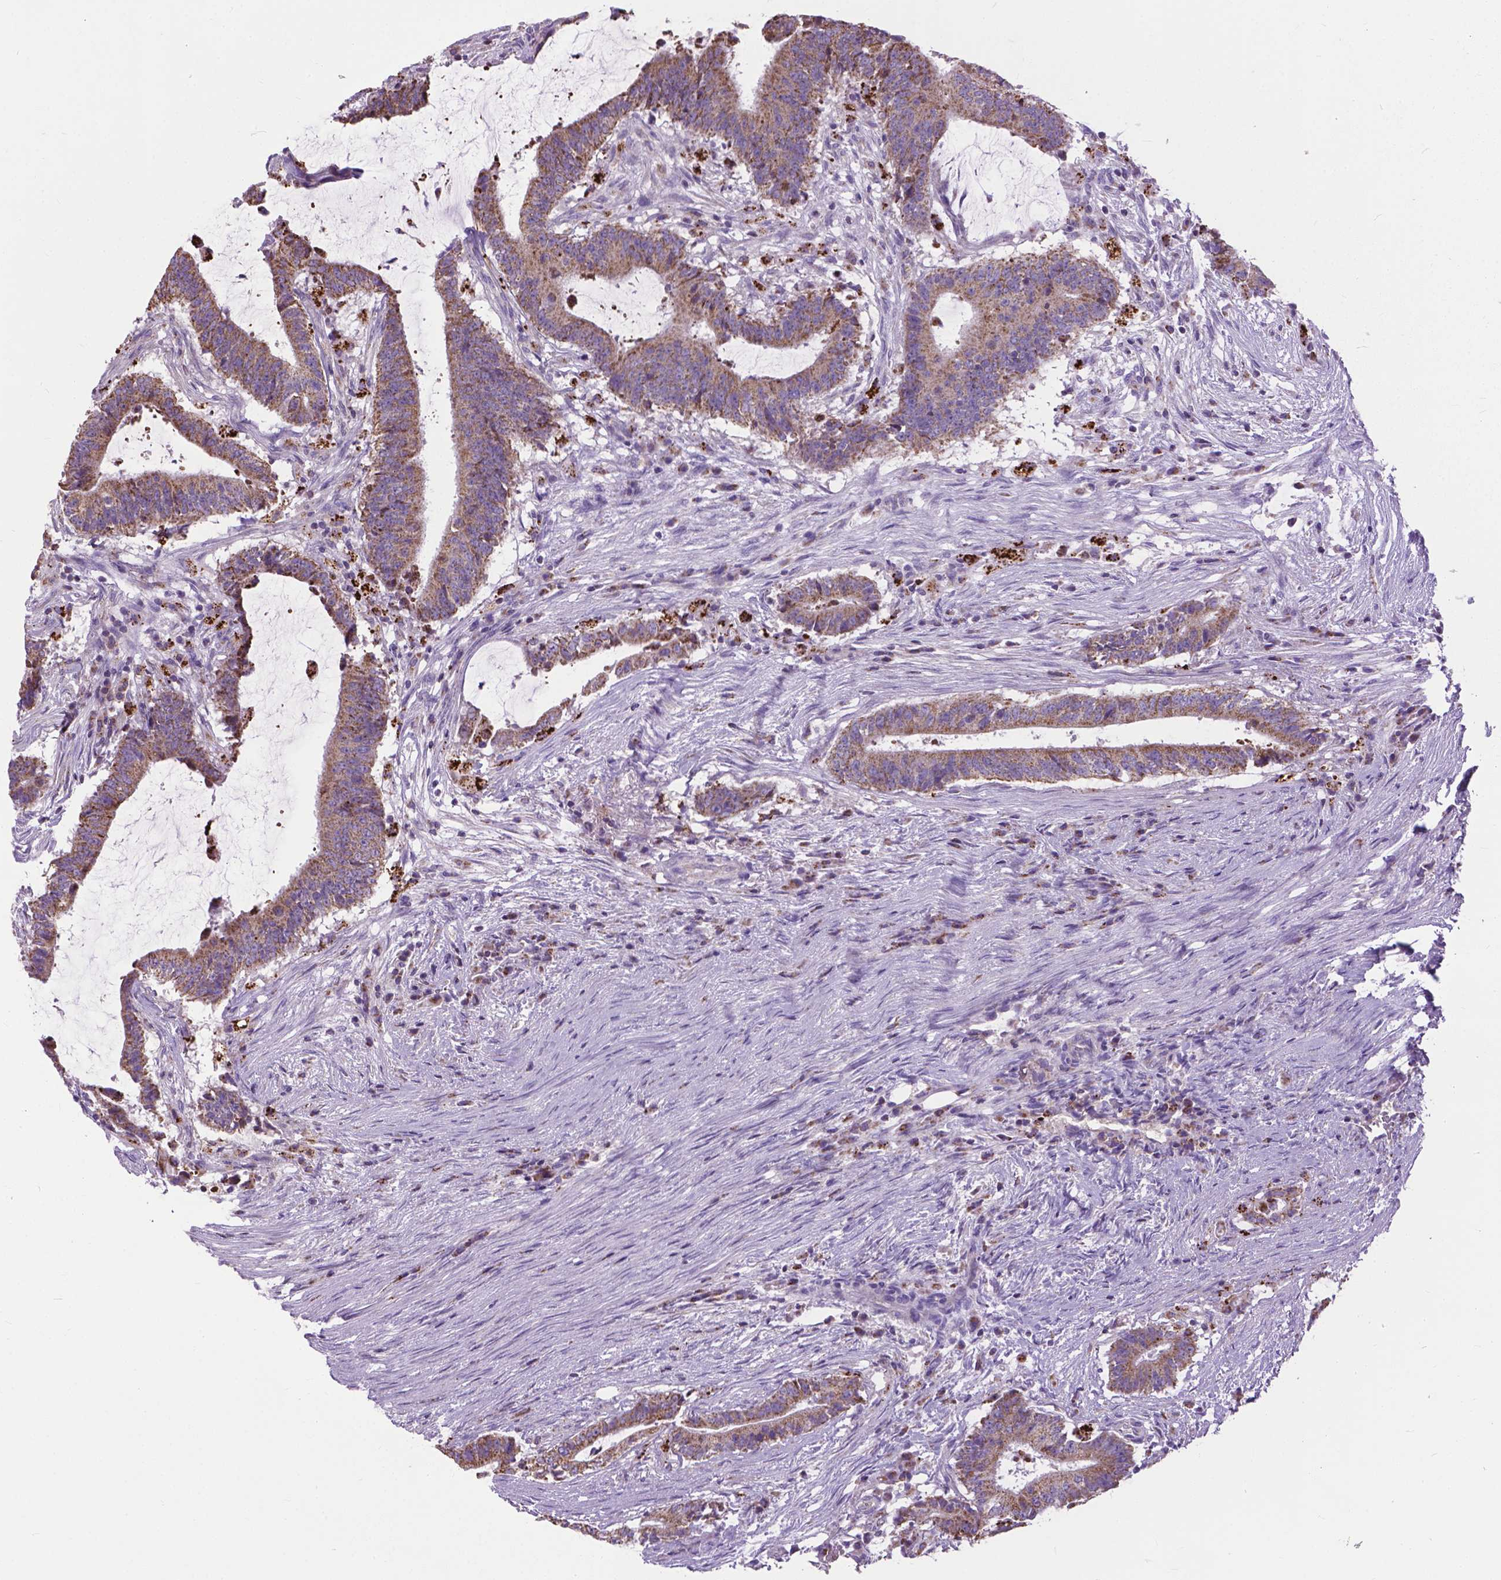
{"staining": {"intensity": "moderate", "quantity": ">75%", "location": "cytoplasmic/membranous"}, "tissue": "colorectal cancer", "cell_type": "Tumor cells", "image_type": "cancer", "snomed": [{"axis": "morphology", "description": "Adenocarcinoma, NOS"}, {"axis": "topography", "description": "Colon"}], "caption": "Adenocarcinoma (colorectal) was stained to show a protein in brown. There is medium levels of moderate cytoplasmic/membranous expression in about >75% of tumor cells. (DAB IHC, brown staining for protein, blue staining for nuclei).", "gene": "VDAC1", "patient": {"sex": "female", "age": 43}}